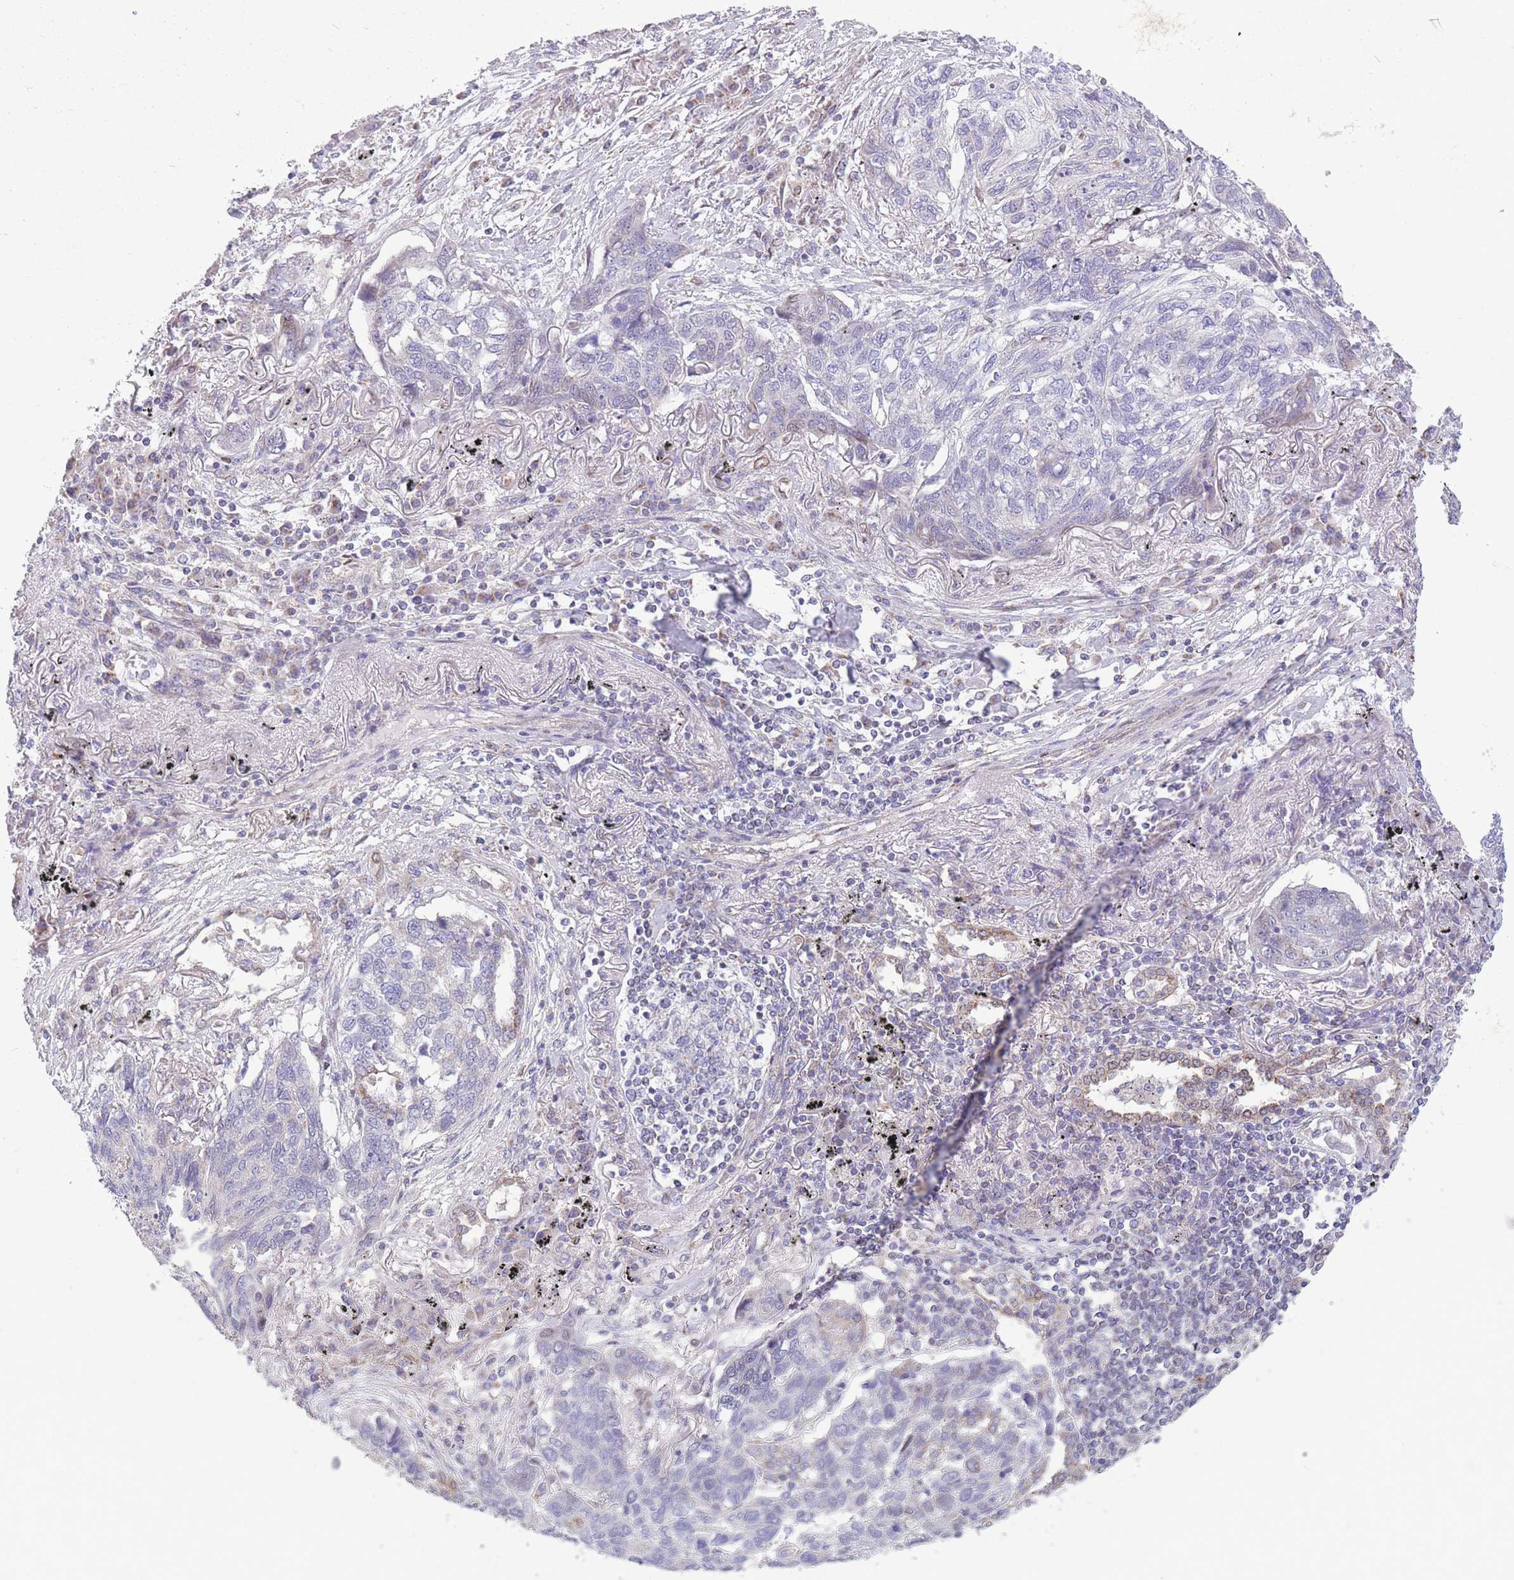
{"staining": {"intensity": "negative", "quantity": "none", "location": "none"}, "tissue": "lung cancer", "cell_type": "Tumor cells", "image_type": "cancer", "snomed": [{"axis": "morphology", "description": "Squamous cell carcinoma, NOS"}, {"axis": "topography", "description": "Lung"}], "caption": "Tumor cells are negative for brown protein staining in lung cancer. (DAB (3,3'-diaminobenzidine) IHC with hematoxylin counter stain).", "gene": "PDHA1", "patient": {"sex": "female", "age": 63}}